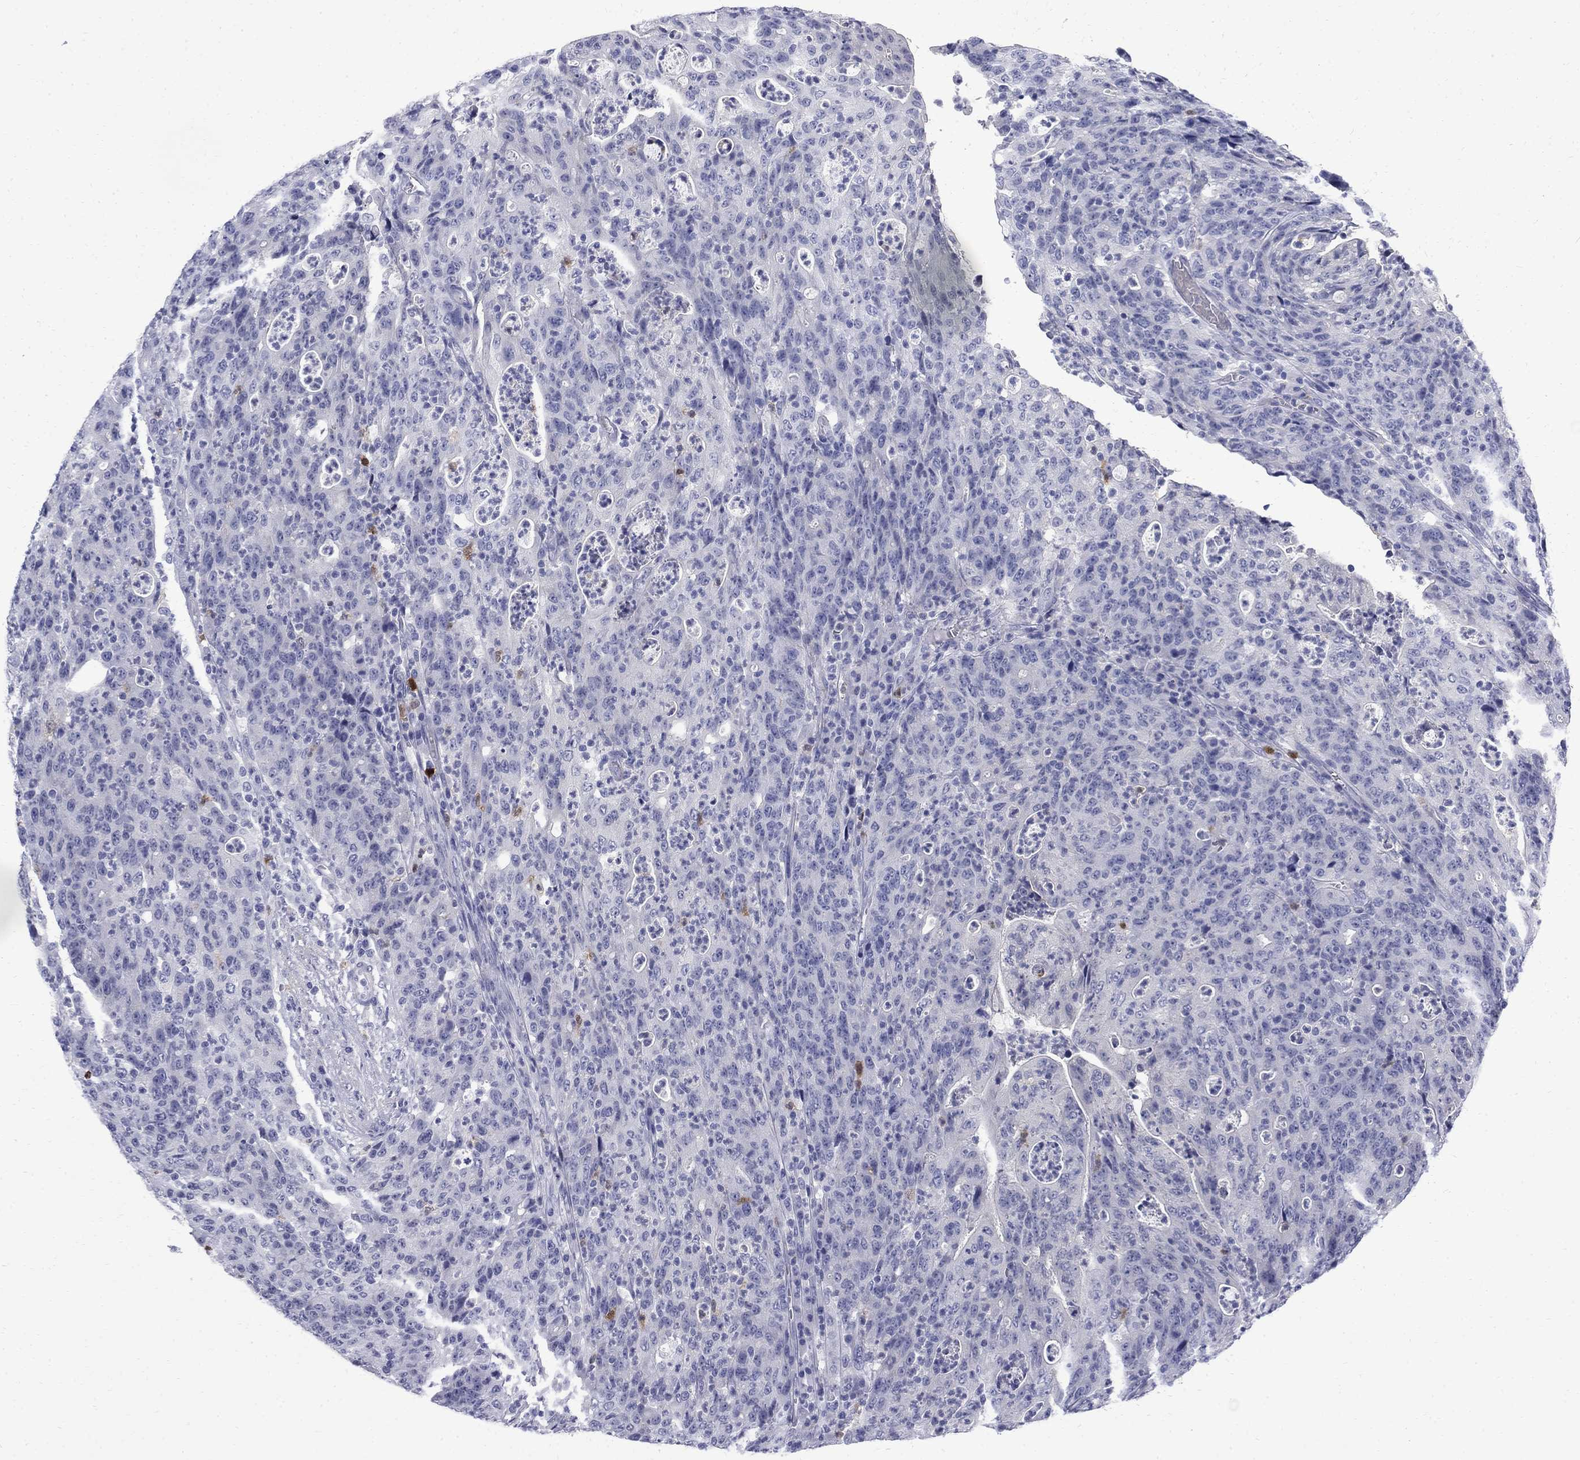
{"staining": {"intensity": "negative", "quantity": "none", "location": "none"}, "tissue": "colorectal cancer", "cell_type": "Tumor cells", "image_type": "cancer", "snomed": [{"axis": "morphology", "description": "Adenocarcinoma, NOS"}, {"axis": "topography", "description": "Colon"}], "caption": "Immunohistochemistry of human adenocarcinoma (colorectal) exhibits no expression in tumor cells.", "gene": "SERPINB2", "patient": {"sex": "male", "age": 70}}